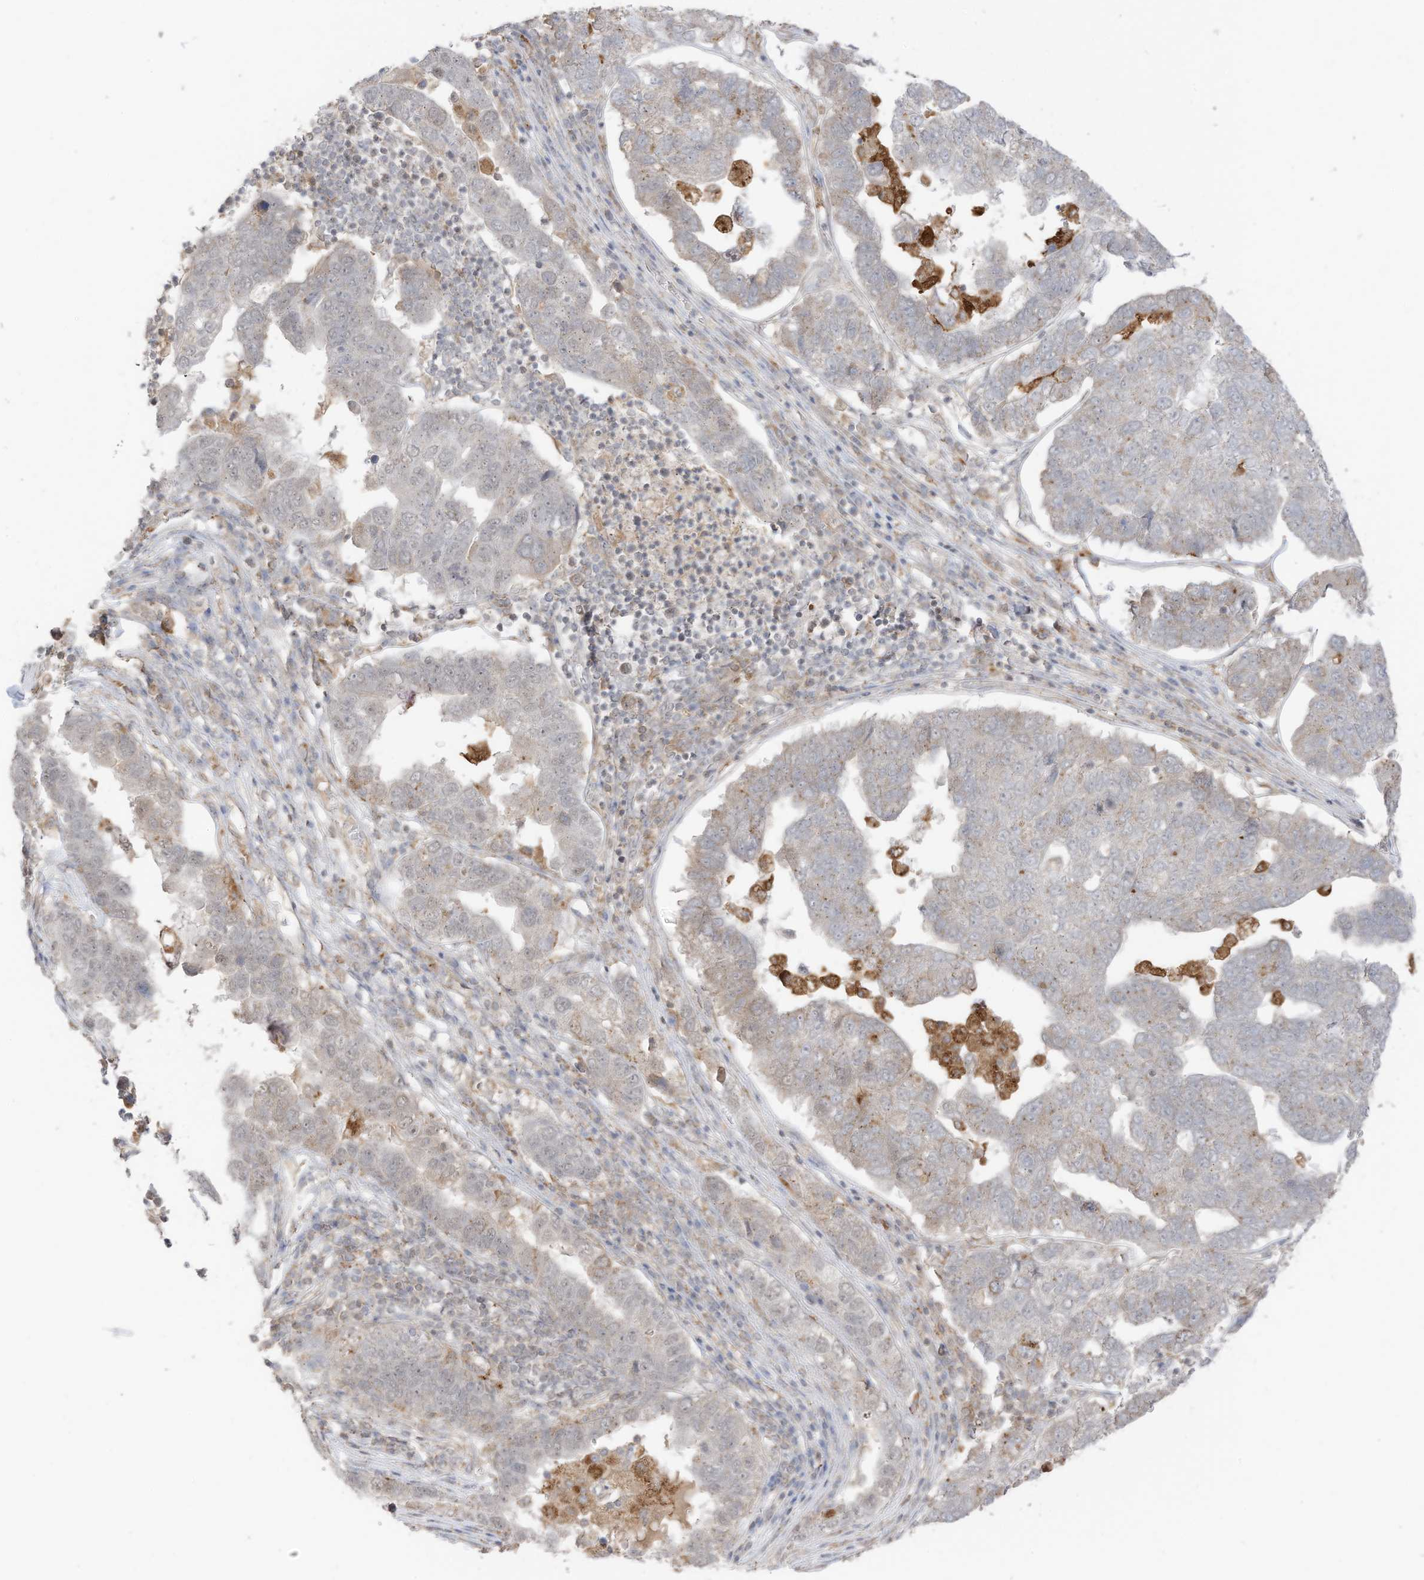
{"staining": {"intensity": "moderate", "quantity": "<25%", "location": "cytoplasmic/membranous"}, "tissue": "pancreatic cancer", "cell_type": "Tumor cells", "image_type": "cancer", "snomed": [{"axis": "morphology", "description": "Adenocarcinoma, NOS"}, {"axis": "topography", "description": "Pancreas"}], "caption": "Human adenocarcinoma (pancreatic) stained with a brown dye demonstrates moderate cytoplasmic/membranous positive expression in about <25% of tumor cells.", "gene": "N4BP3", "patient": {"sex": "female", "age": 61}}